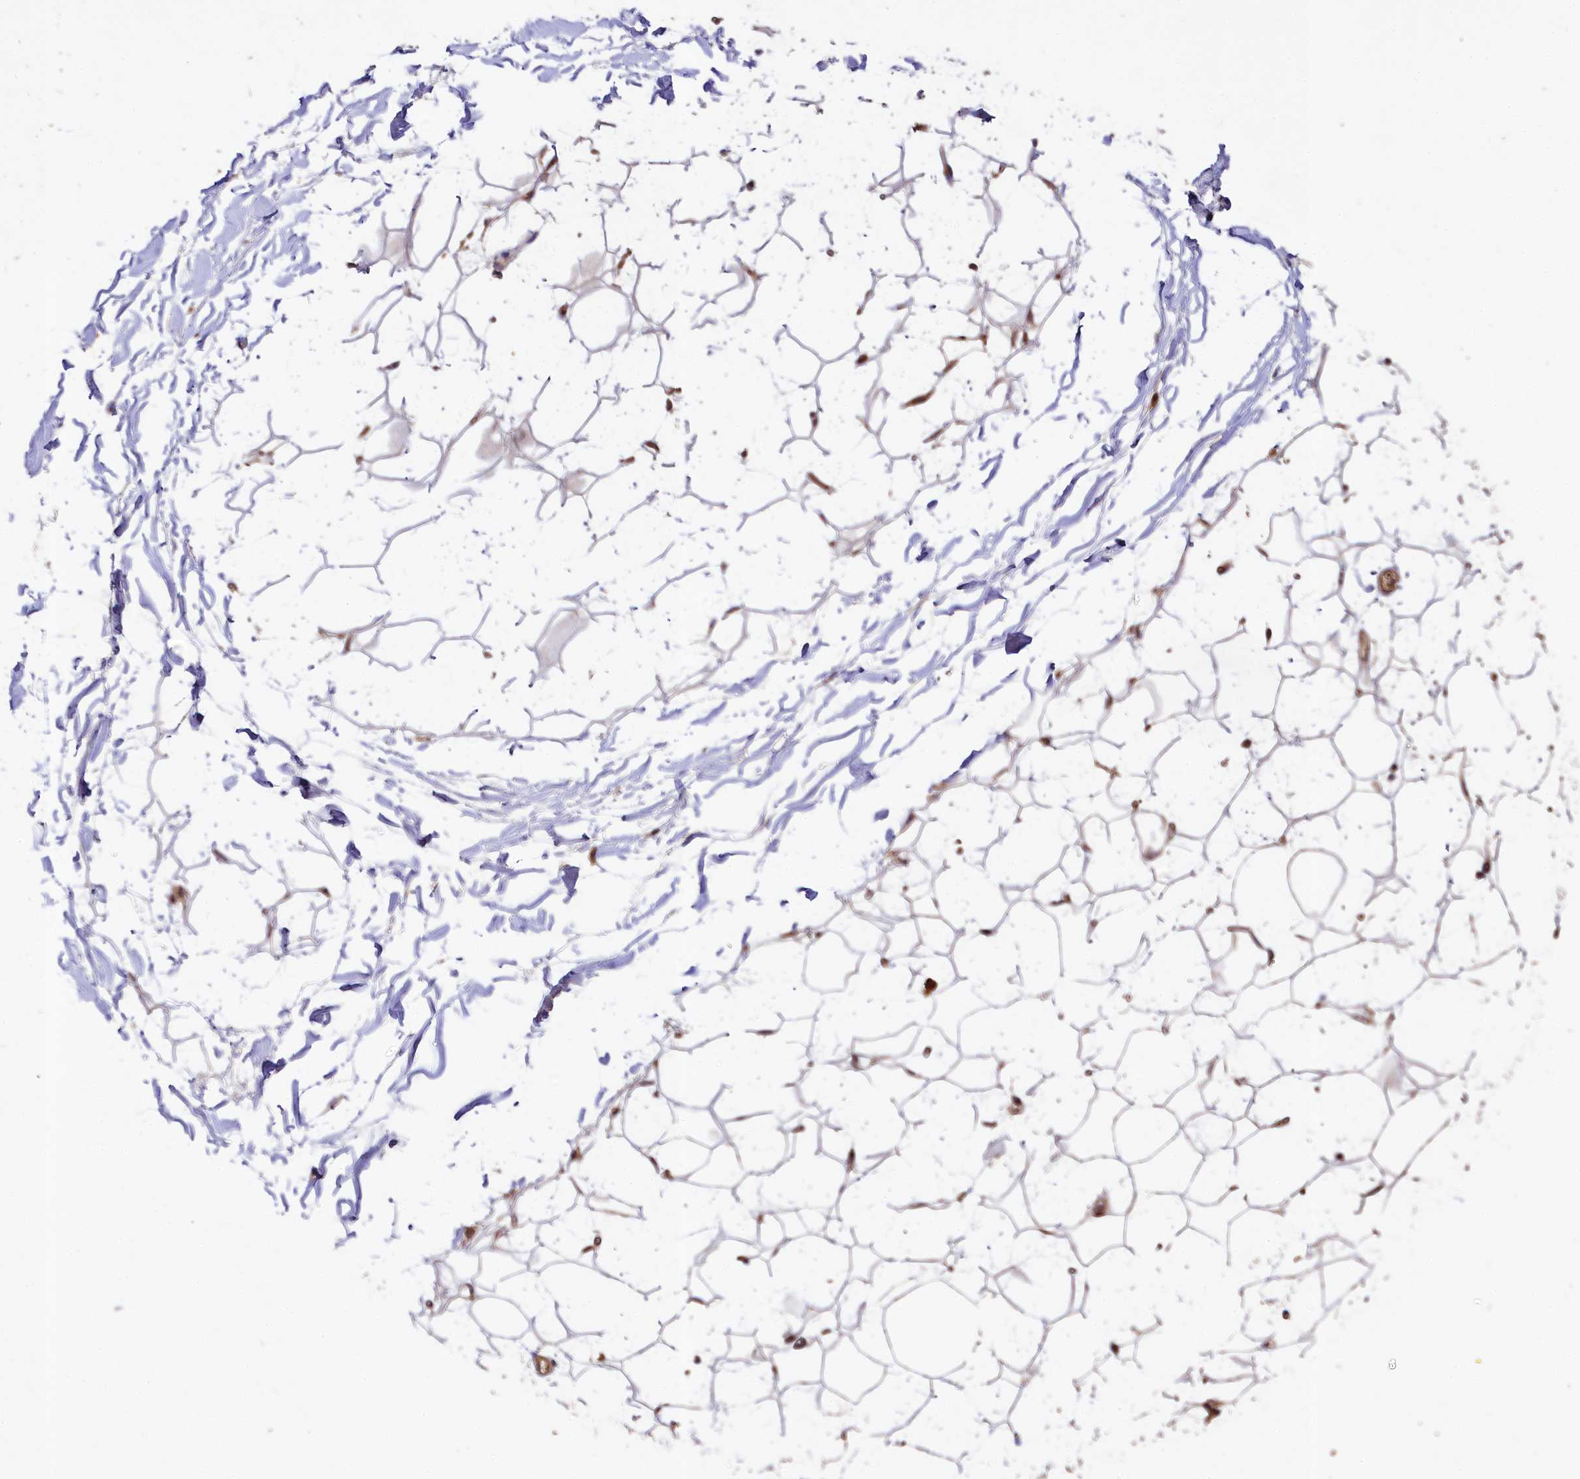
{"staining": {"intensity": "weak", "quantity": "25%-75%", "location": "cytoplasmic/membranous"}, "tissue": "adipose tissue", "cell_type": "Adipocytes", "image_type": "normal", "snomed": [{"axis": "morphology", "description": "Normal tissue, NOS"}, {"axis": "topography", "description": "Breast"}], "caption": "Adipocytes display low levels of weak cytoplasmic/membranous expression in about 25%-75% of cells in normal adipose tissue. The protein of interest is shown in brown color, while the nuclei are stained blue.", "gene": "NEDD1", "patient": {"sex": "female", "age": 26}}